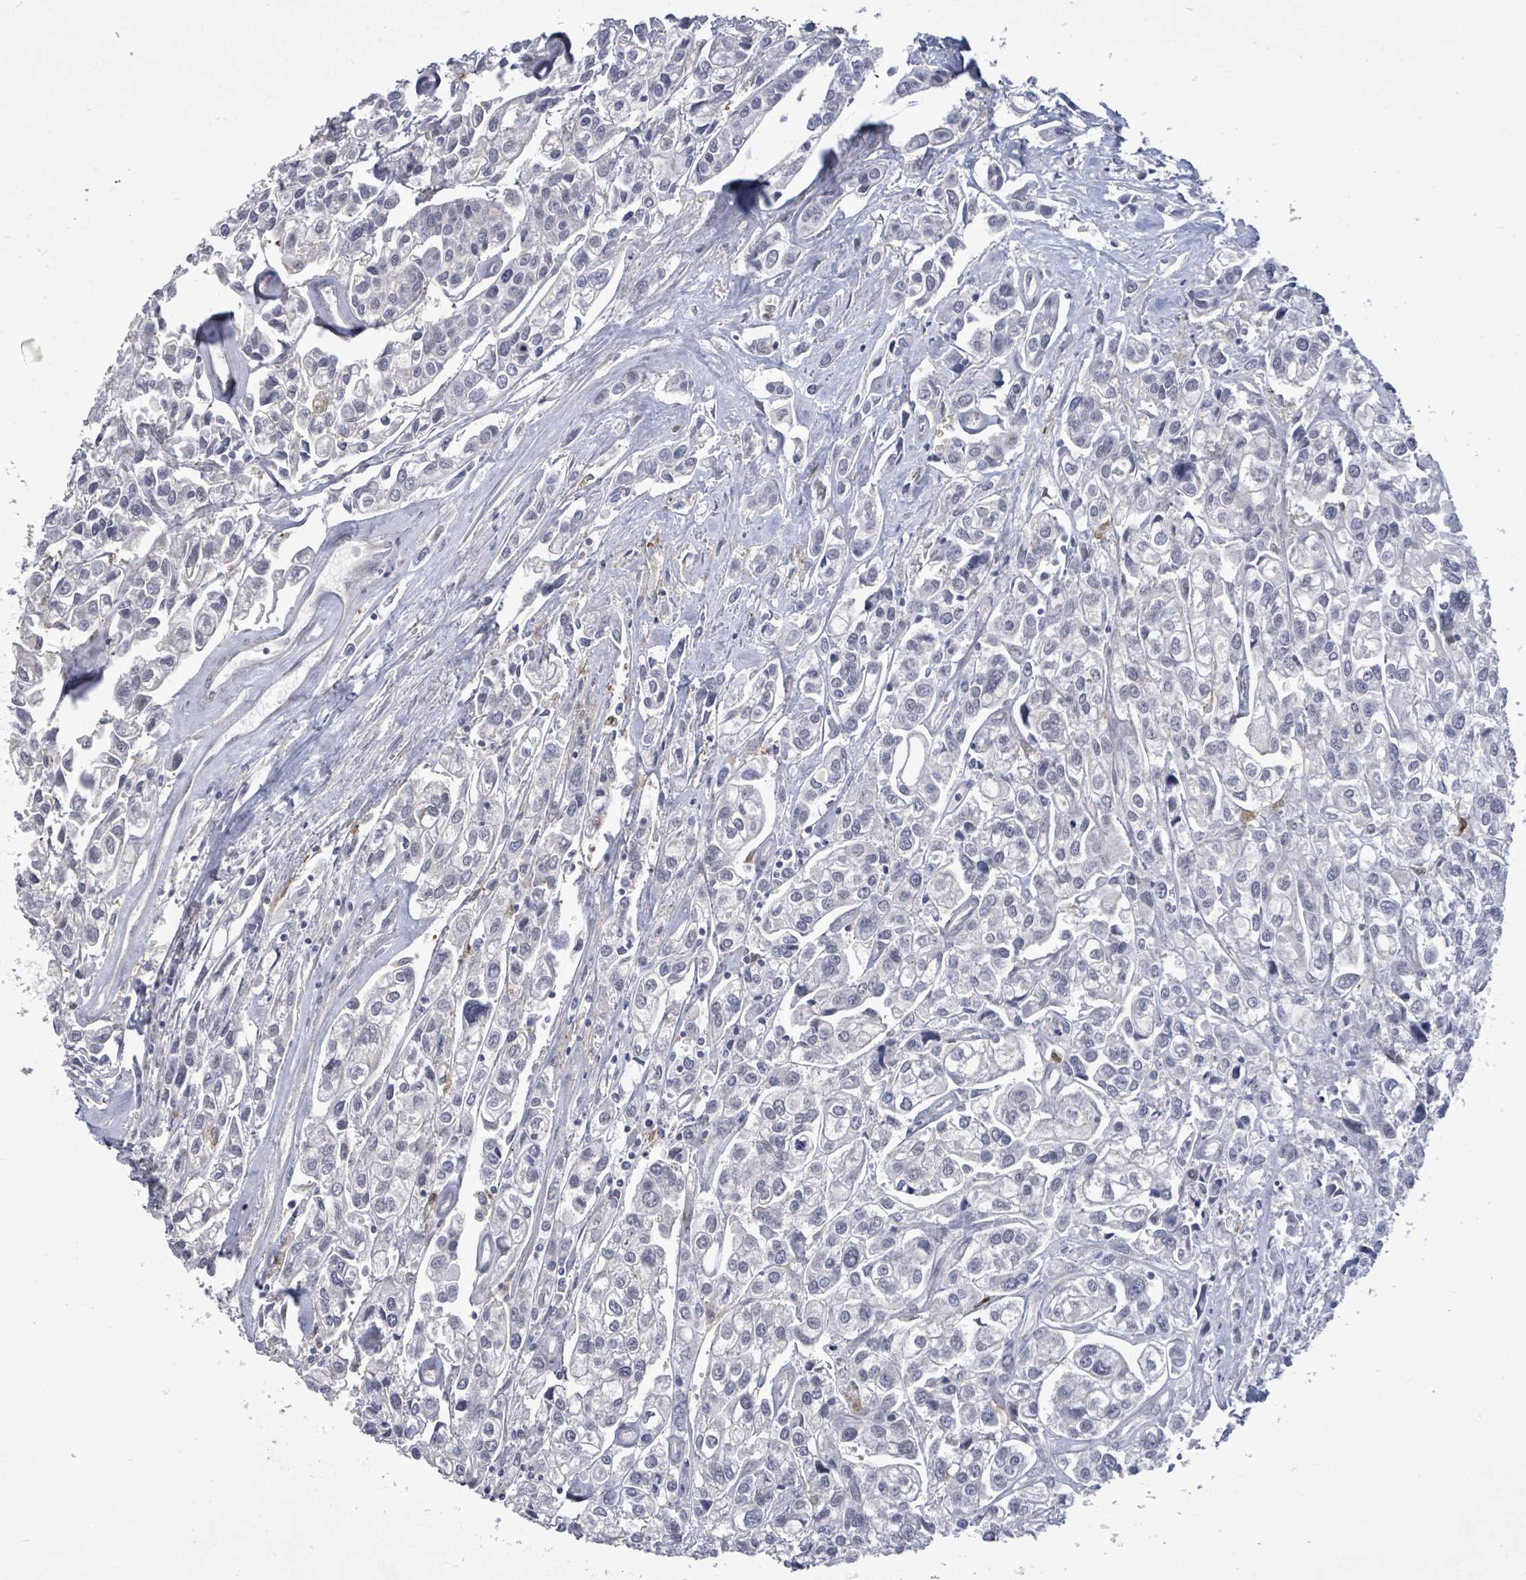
{"staining": {"intensity": "negative", "quantity": "none", "location": "none"}, "tissue": "urothelial cancer", "cell_type": "Tumor cells", "image_type": "cancer", "snomed": [{"axis": "morphology", "description": "Urothelial carcinoma, High grade"}, {"axis": "topography", "description": "Urinary bladder"}], "caption": "High-grade urothelial carcinoma was stained to show a protein in brown. There is no significant positivity in tumor cells.", "gene": "CT45A5", "patient": {"sex": "male", "age": 67}}